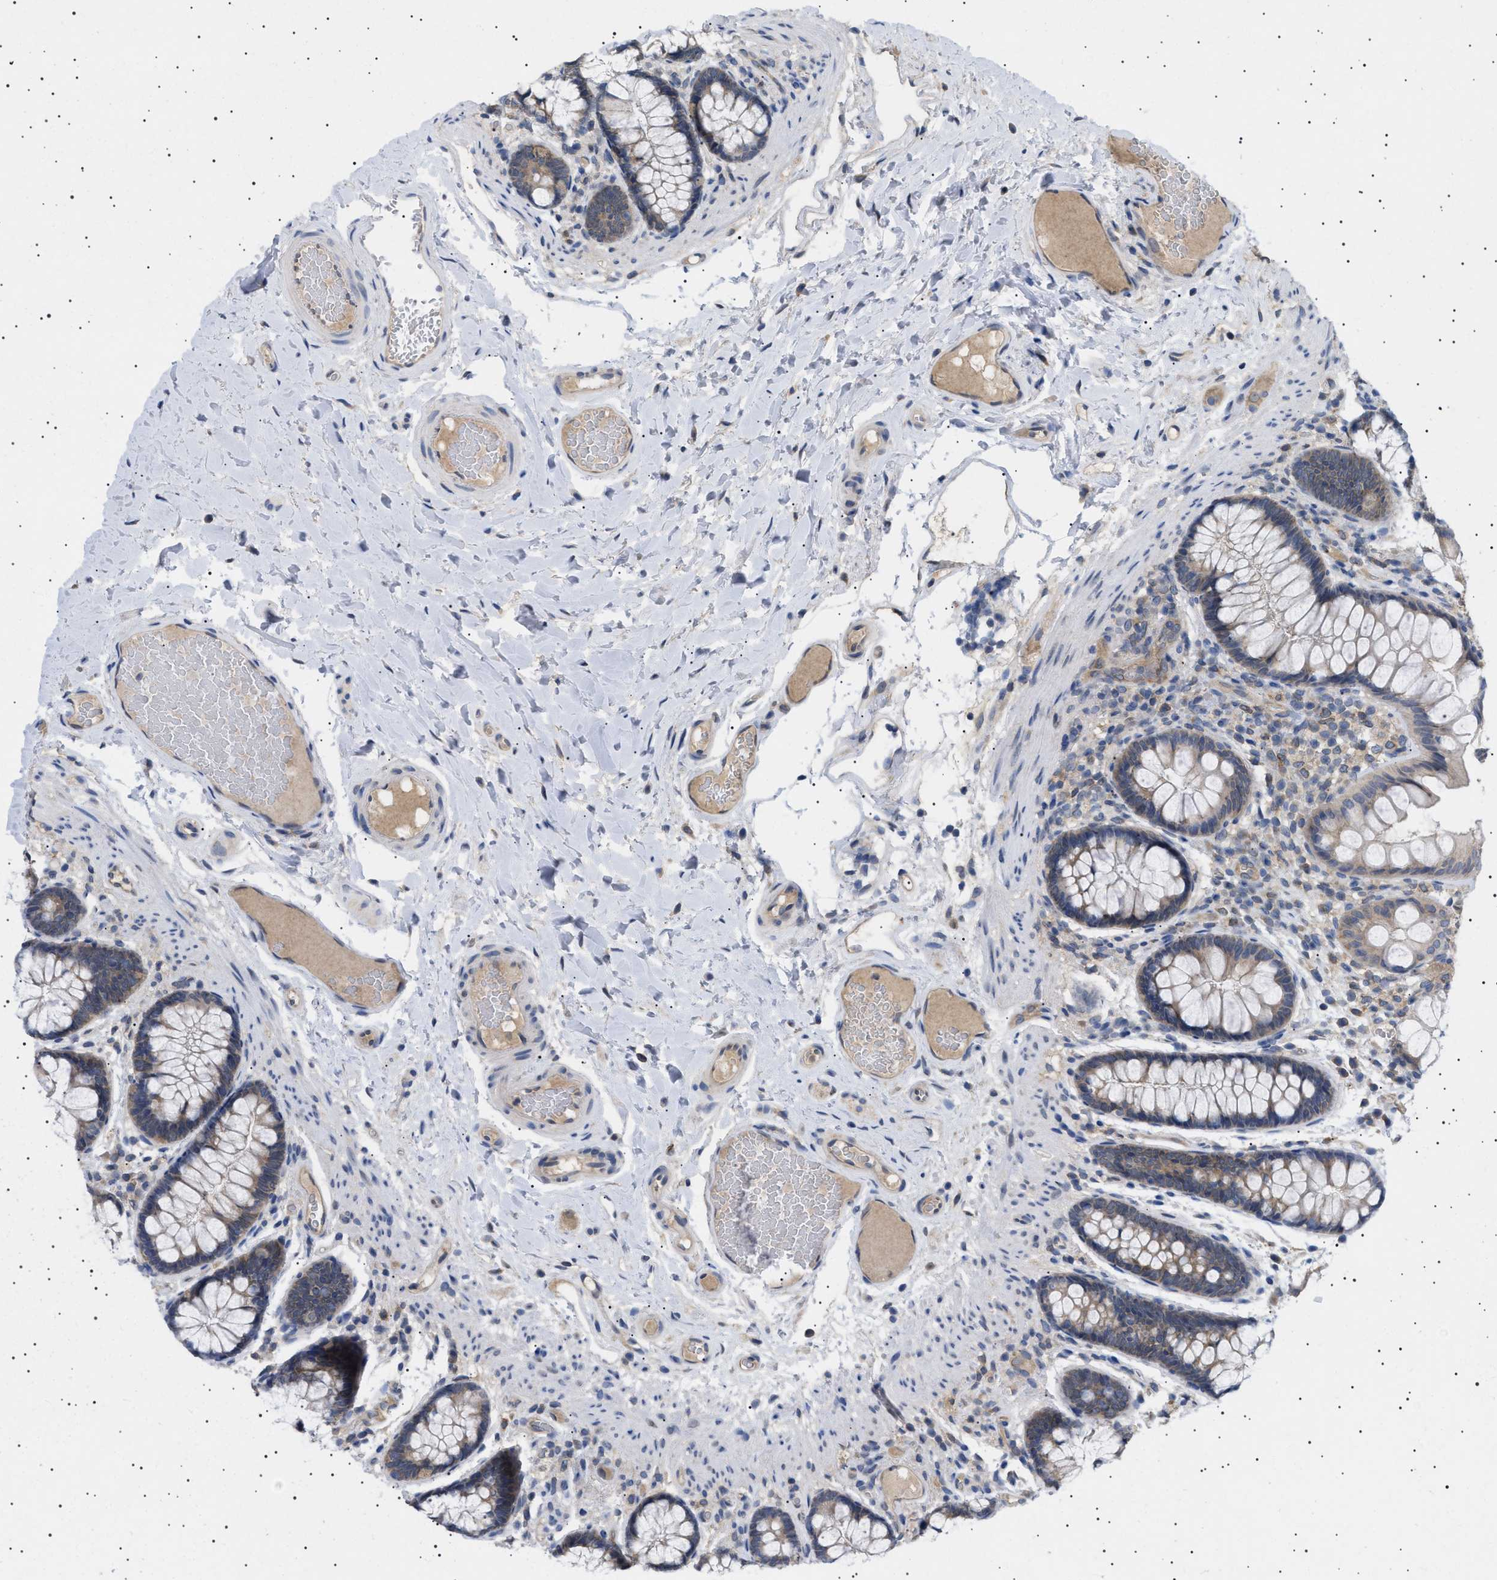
{"staining": {"intensity": "negative", "quantity": "none", "location": "none"}, "tissue": "colon", "cell_type": "Endothelial cells", "image_type": "normal", "snomed": [{"axis": "morphology", "description": "Normal tissue, NOS"}, {"axis": "topography", "description": "Colon"}], "caption": "A high-resolution image shows immunohistochemistry (IHC) staining of normal colon, which shows no significant staining in endothelial cells.", "gene": "NUP93", "patient": {"sex": "female", "age": 56}}